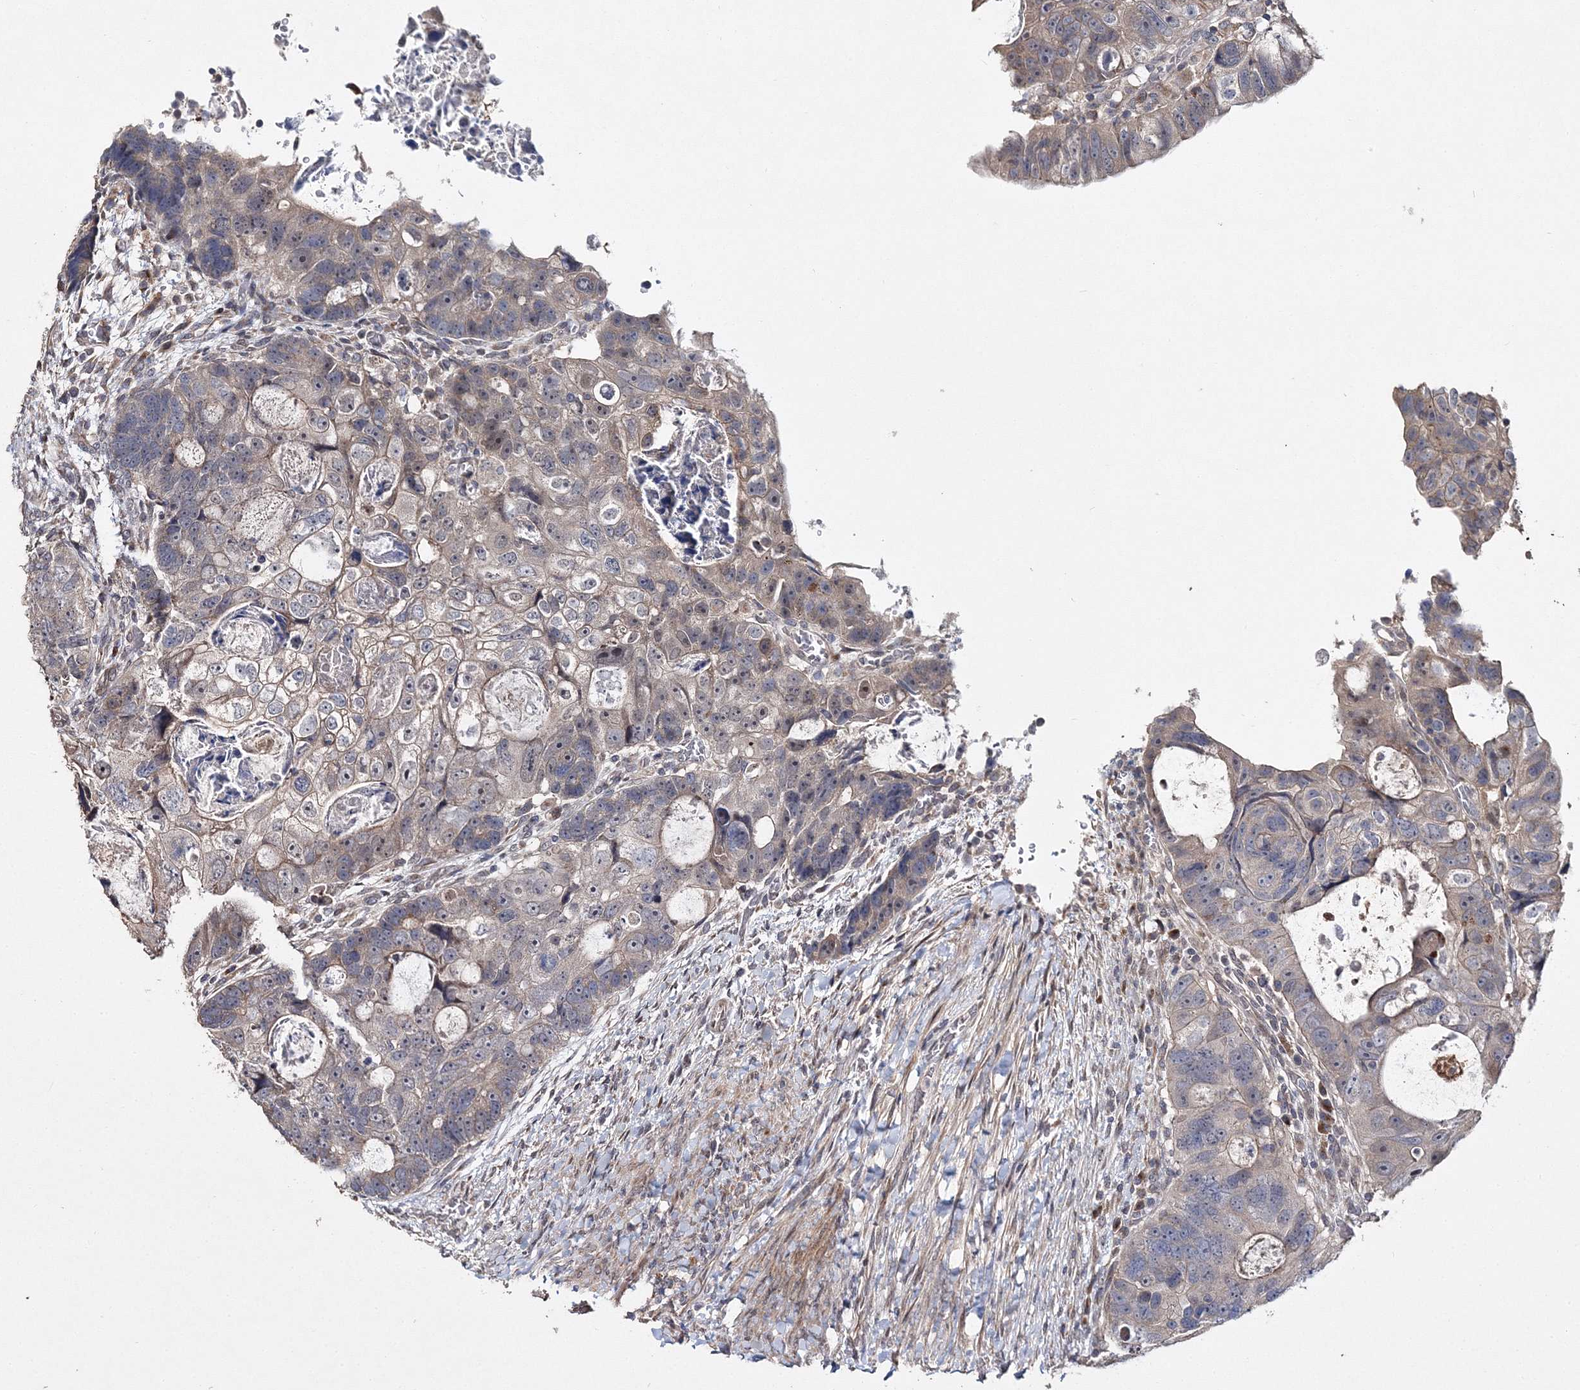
{"staining": {"intensity": "weak", "quantity": "<25%", "location": "cytoplasmic/membranous"}, "tissue": "colorectal cancer", "cell_type": "Tumor cells", "image_type": "cancer", "snomed": [{"axis": "morphology", "description": "Adenocarcinoma, NOS"}, {"axis": "topography", "description": "Rectum"}], "caption": "This is an IHC image of human adenocarcinoma (colorectal). There is no expression in tumor cells.", "gene": "GJB5", "patient": {"sex": "male", "age": 59}}